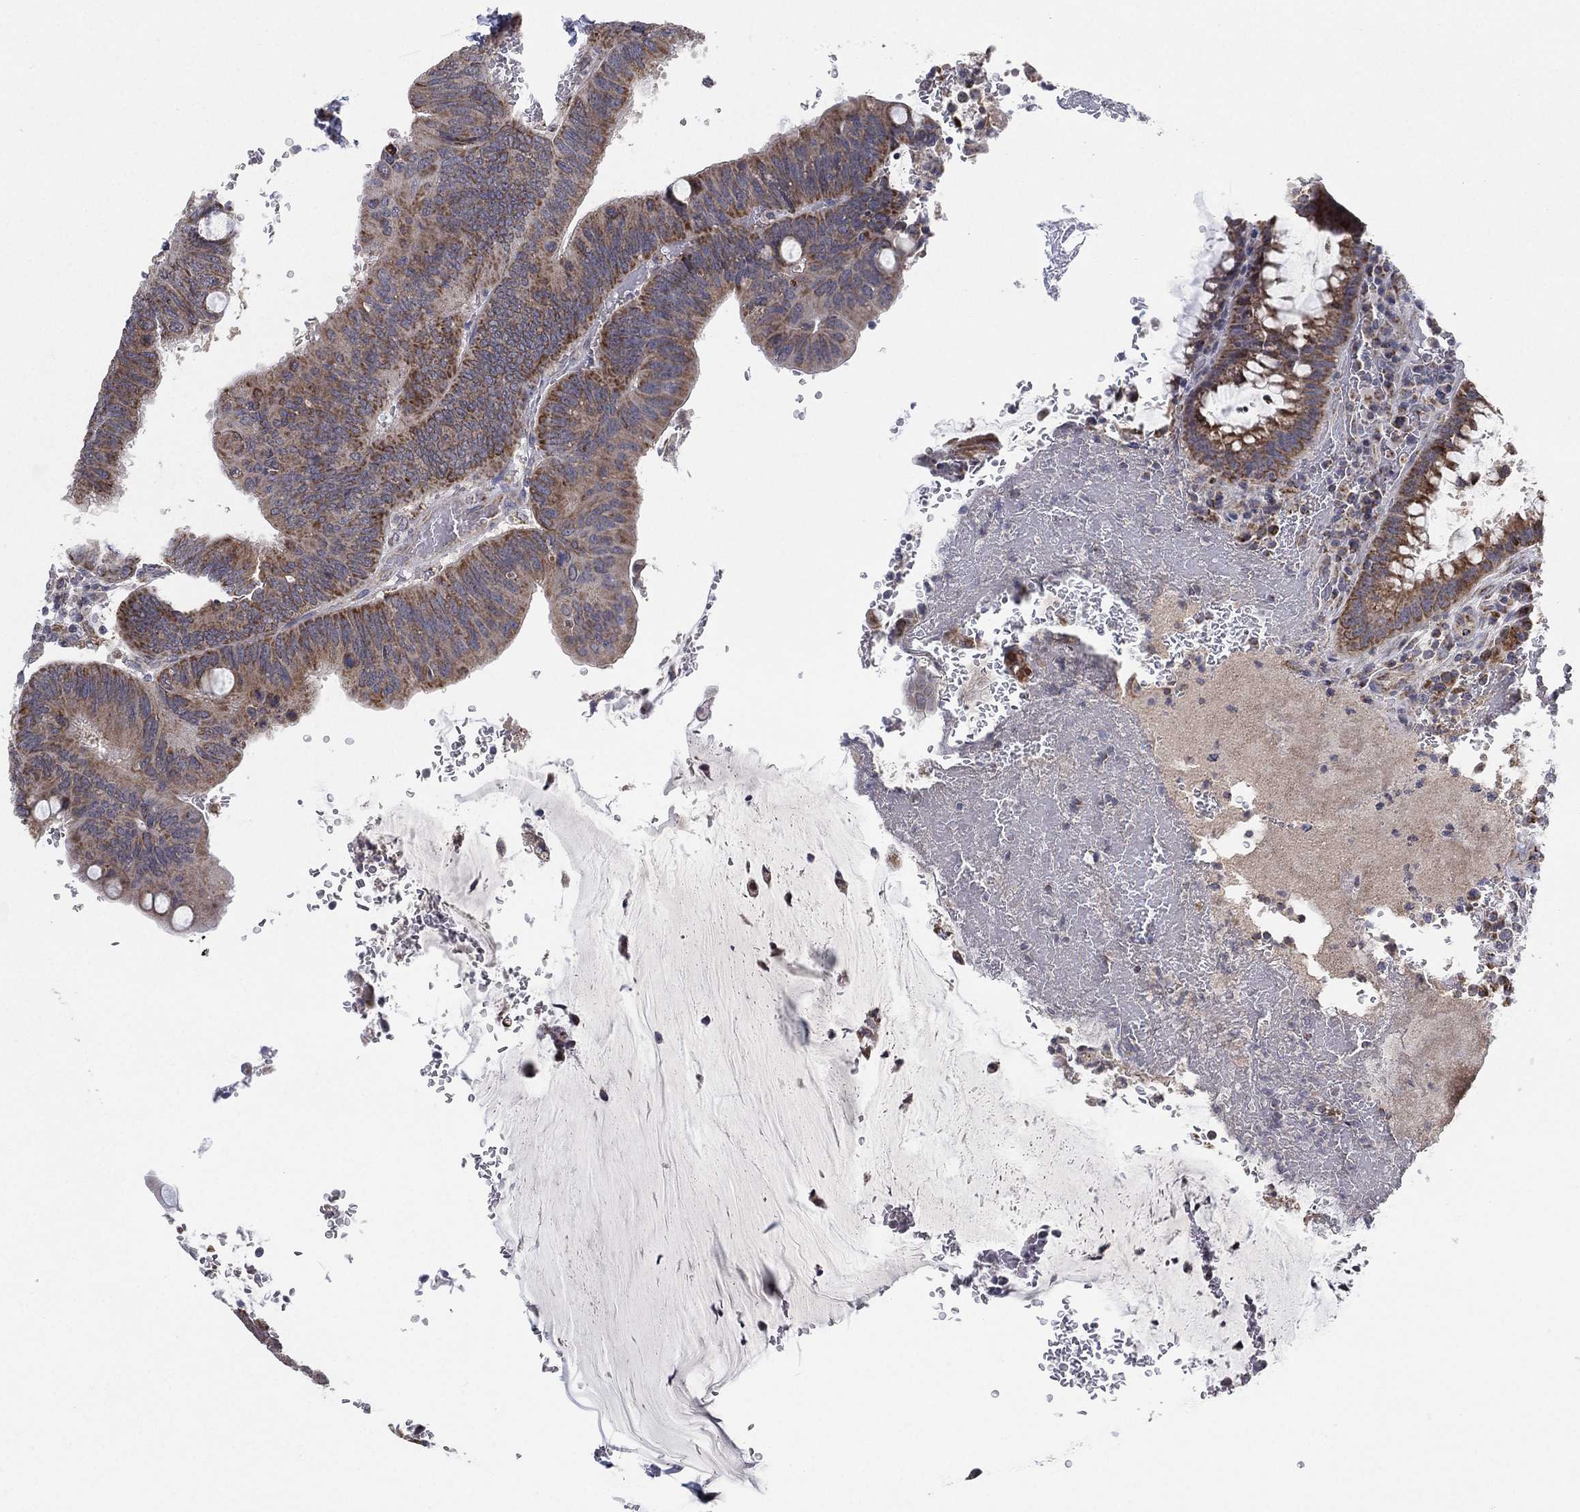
{"staining": {"intensity": "moderate", "quantity": "<25%", "location": "cytoplasmic/membranous"}, "tissue": "colorectal cancer", "cell_type": "Tumor cells", "image_type": "cancer", "snomed": [{"axis": "morphology", "description": "Normal tissue, NOS"}, {"axis": "morphology", "description": "Adenocarcinoma, NOS"}, {"axis": "topography", "description": "Rectum"}], "caption": "Colorectal cancer (adenocarcinoma) tissue demonstrates moderate cytoplasmic/membranous staining in about <25% of tumor cells, visualized by immunohistochemistry.", "gene": "PSMG4", "patient": {"sex": "male", "age": 92}}